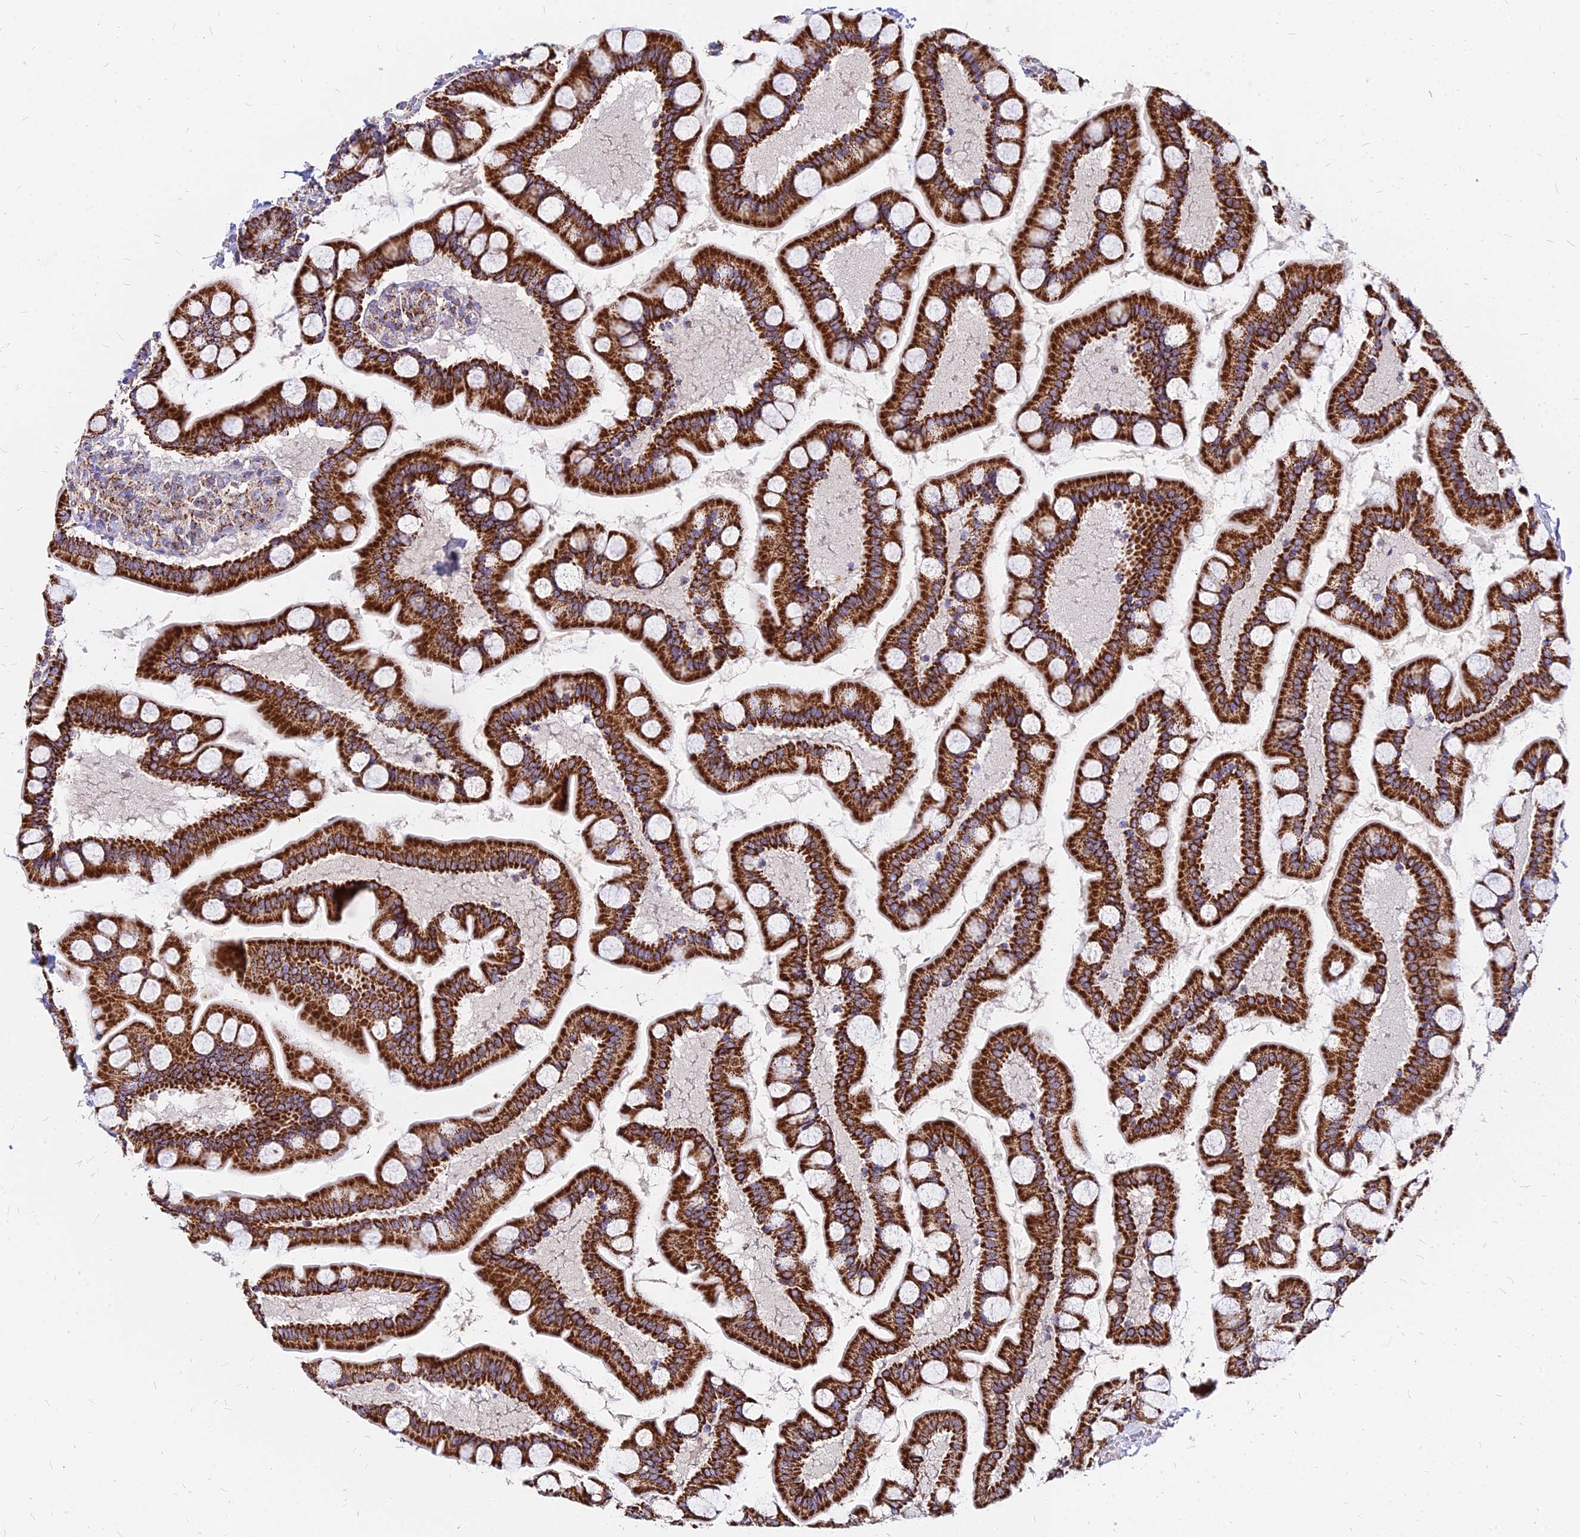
{"staining": {"intensity": "strong", "quantity": ">75%", "location": "cytoplasmic/membranous"}, "tissue": "small intestine", "cell_type": "Glandular cells", "image_type": "normal", "snomed": [{"axis": "morphology", "description": "Normal tissue, NOS"}, {"axis": "topography", "description": "Small intestine"}], "caption": "A photomicrograph of small intestine stained for a protein exhibits strong cytoplasmic/membranous brown staining in glandular cells. (DAB (3,3'-diaminobenzidine) = brown stain, brightfield microscopy at high magnification).", "gene": "DLD", "patient": {"sex": "male", "age": 41}}